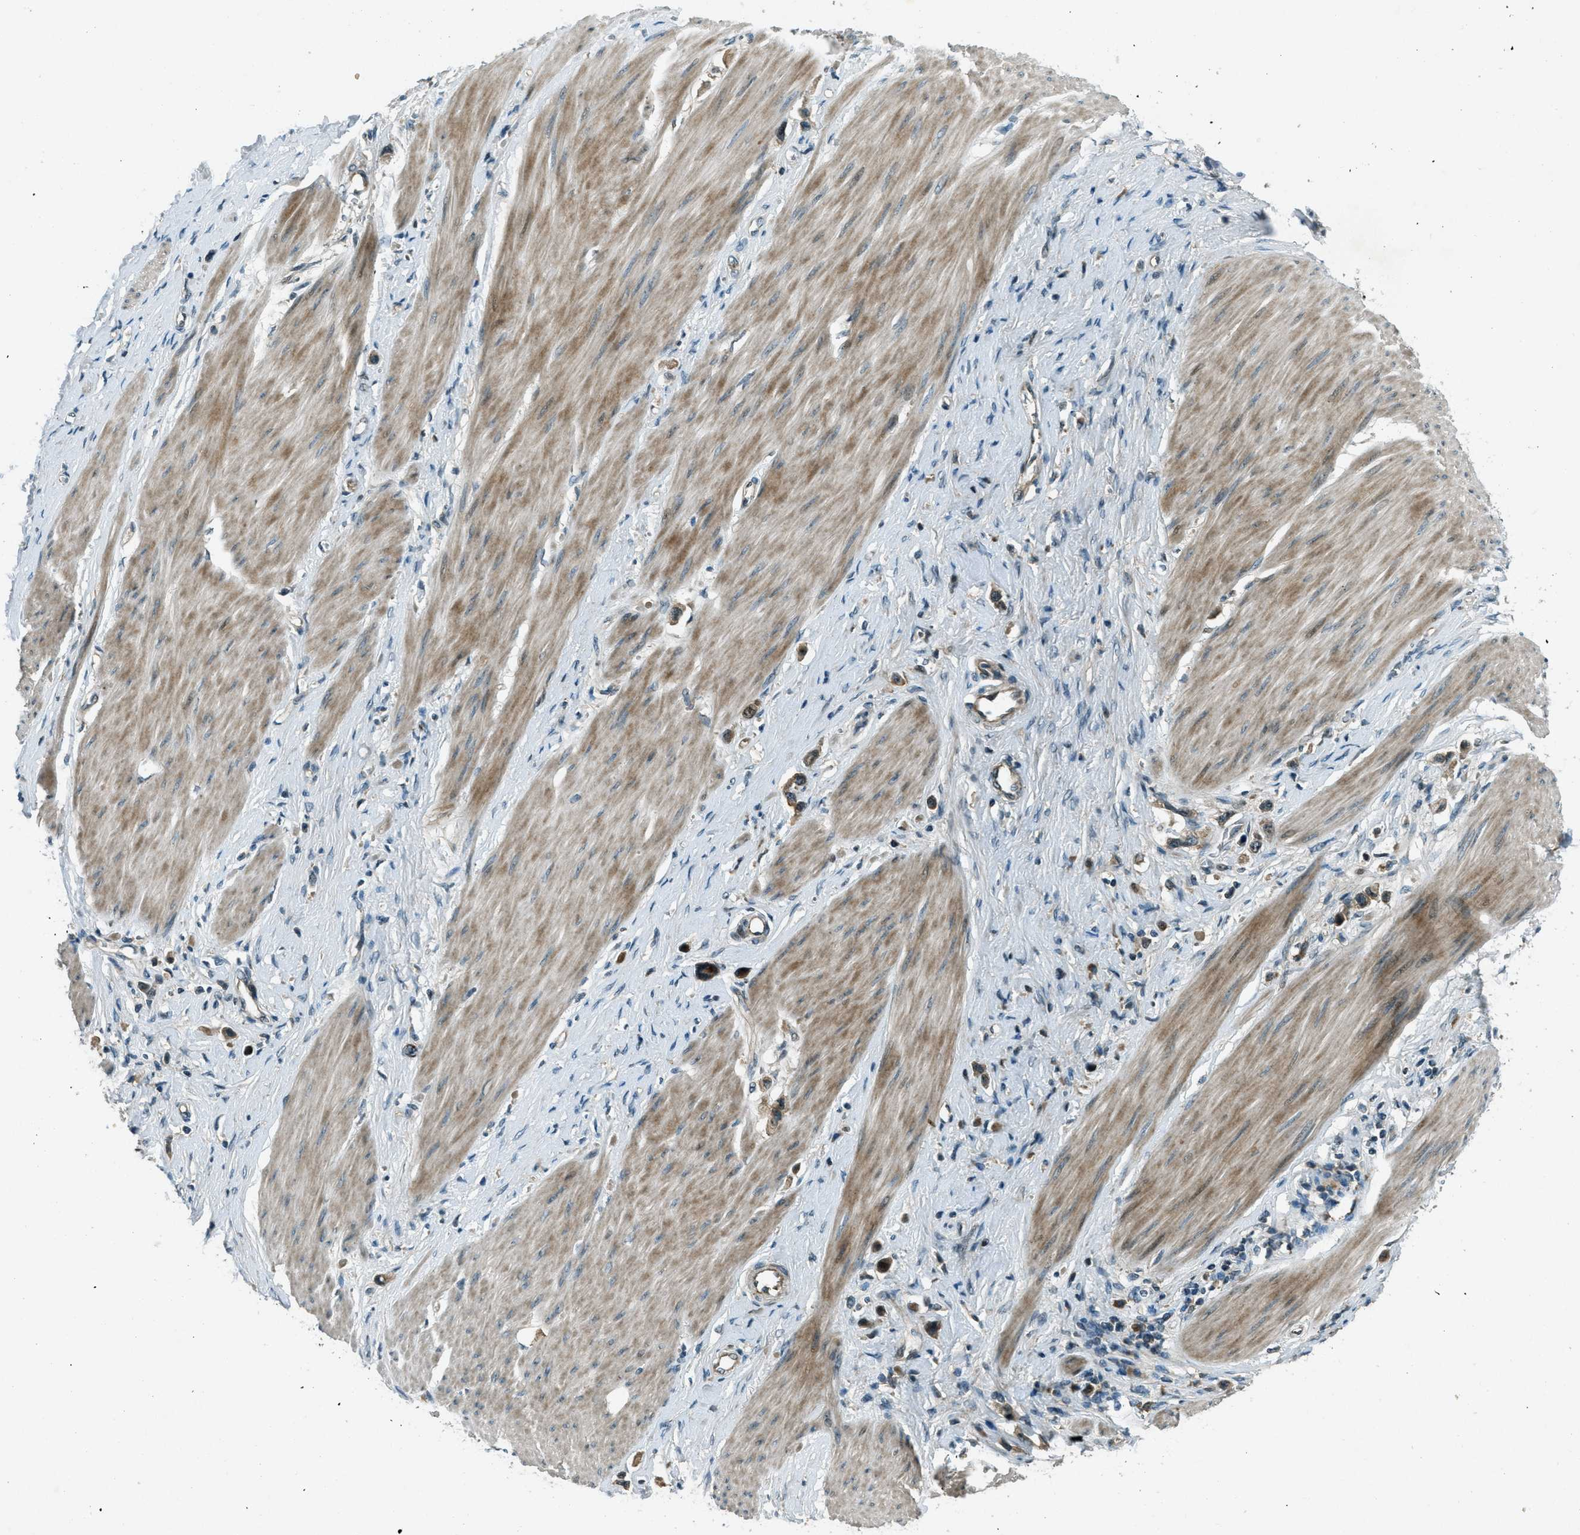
{"staining": {"intensity": "weak", "quantity": ">75%", "location": "cytoplasmic/membranous"}, "tissue": "stomach cancer", "cell_type": "Tumor cells", "image_type": "cancer", "snomed": [{"axis": "morphology", "description": "Adenocarcinoma, NOS"}, {"axis": "topography", "description": "Stomach"}], "caption": "Stomach adenocarcinoma stained with IHC demonstrates weak cytoplasmic/membranous expression in approximately >75% of tumor cells. (DAB (3,3'-diaminobenzidine) = brown stain, brightfield microscopy at high magnification).", "gene": "STK11", "patient": {"sex": "female", "age": 65}}